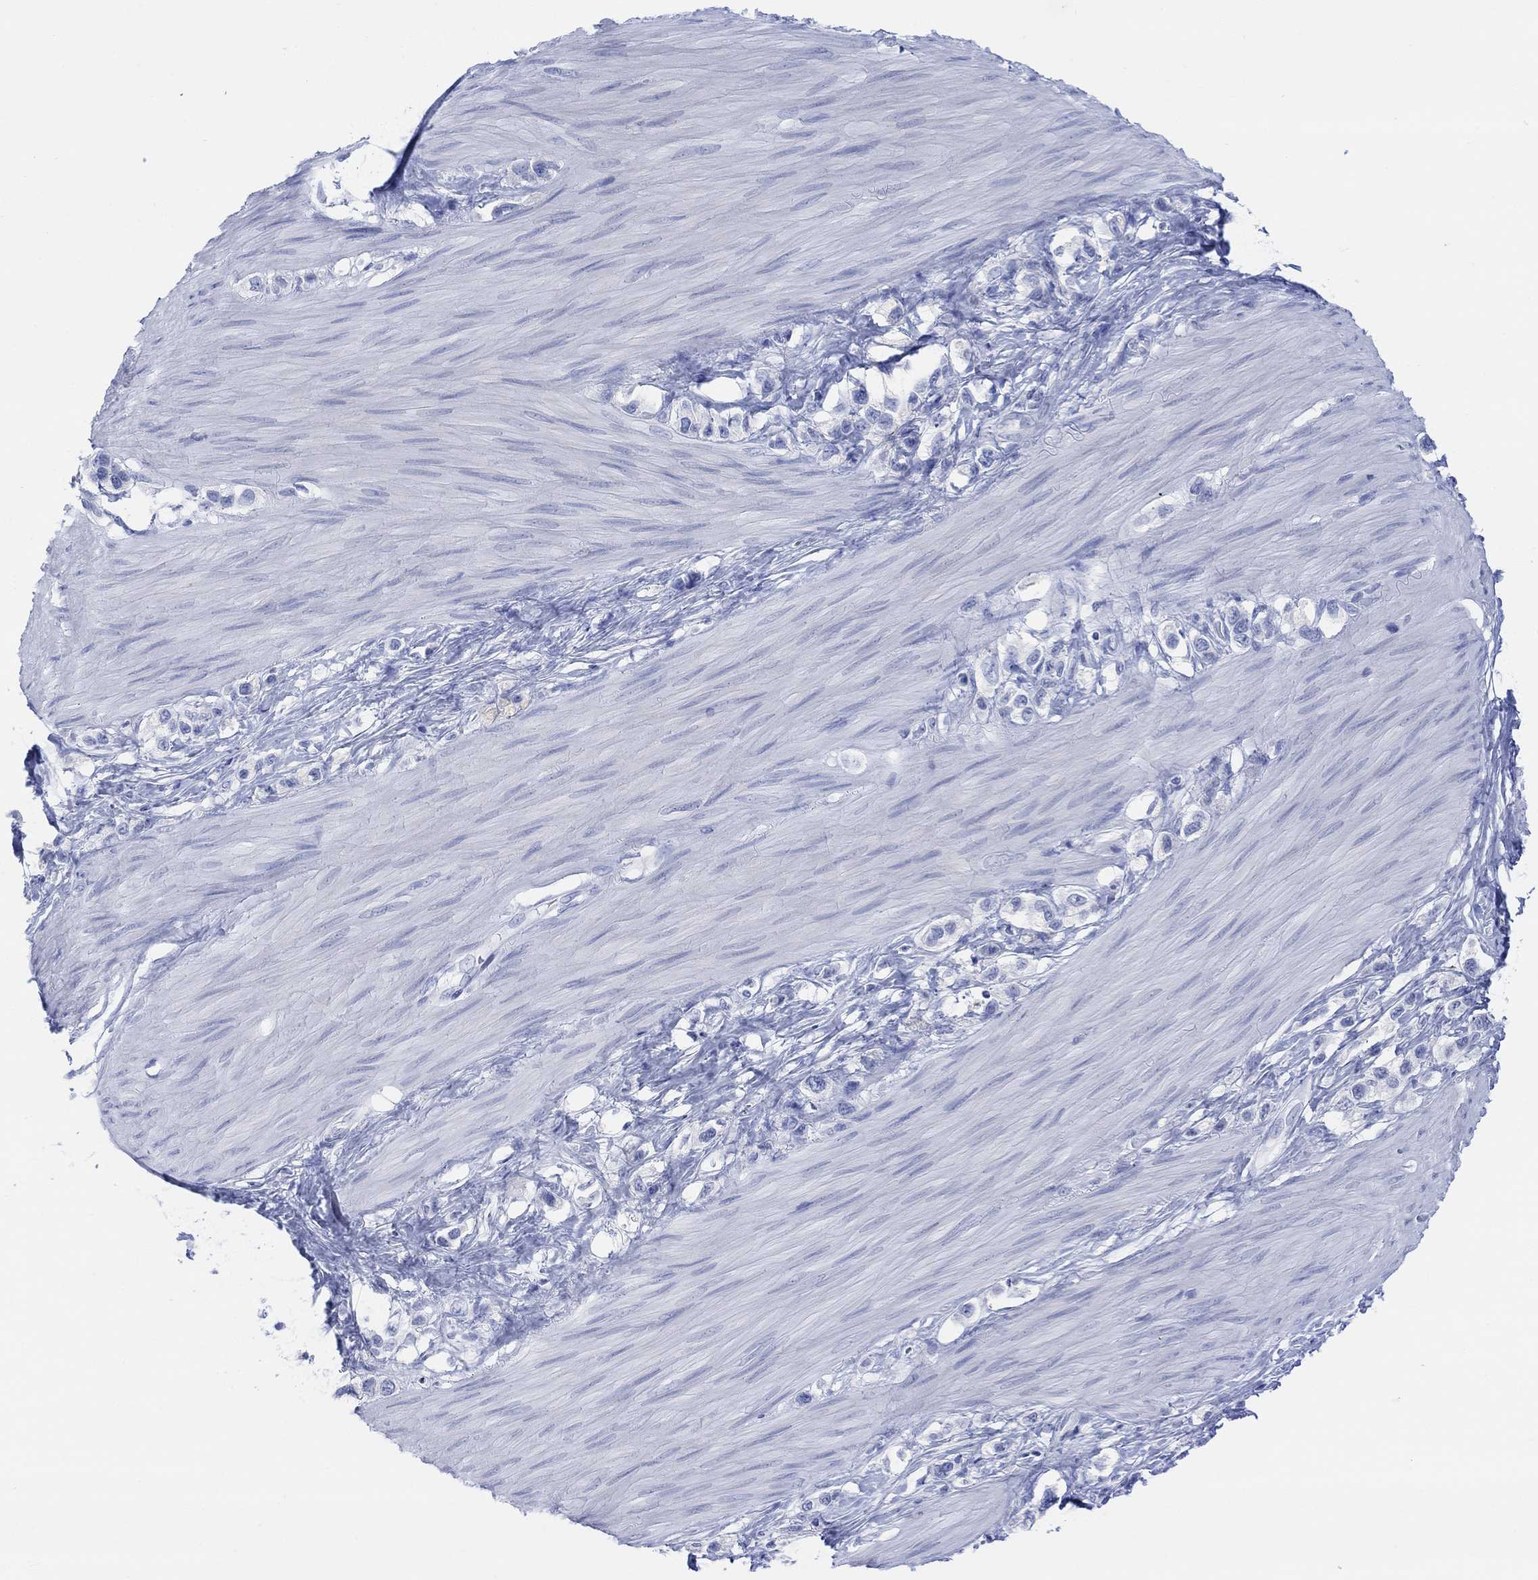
{"staining": {"intensity": "negative", "quantity": "none", "location": "none"}, "tissue": "stomach cancer", "cell_type": "Tumor cells", "image_type": "cancer", "snomed": [{"axis": "morphology", "description": "Normal tissue, NOS"}, {"axis": "morphology", "description": "Adenocarcinoma, NOS"}, {"axis": "morphology", "description": "Adenocarcinoma, High grade"}, {"axis": "topography", "description": "Stomach, upper"}, {"axis": "topography", "description": "Stomach"}], "caption": "Tumor cells are negative for brown protein staining in stomach adenocarcinoma. (DAB (3,3'-diaminobenzidine) immunohistochemistry (IHC) with hematoxylin counter stain).", "gene": "GNG13", "patient": {"sex": "female", "age": 65}}